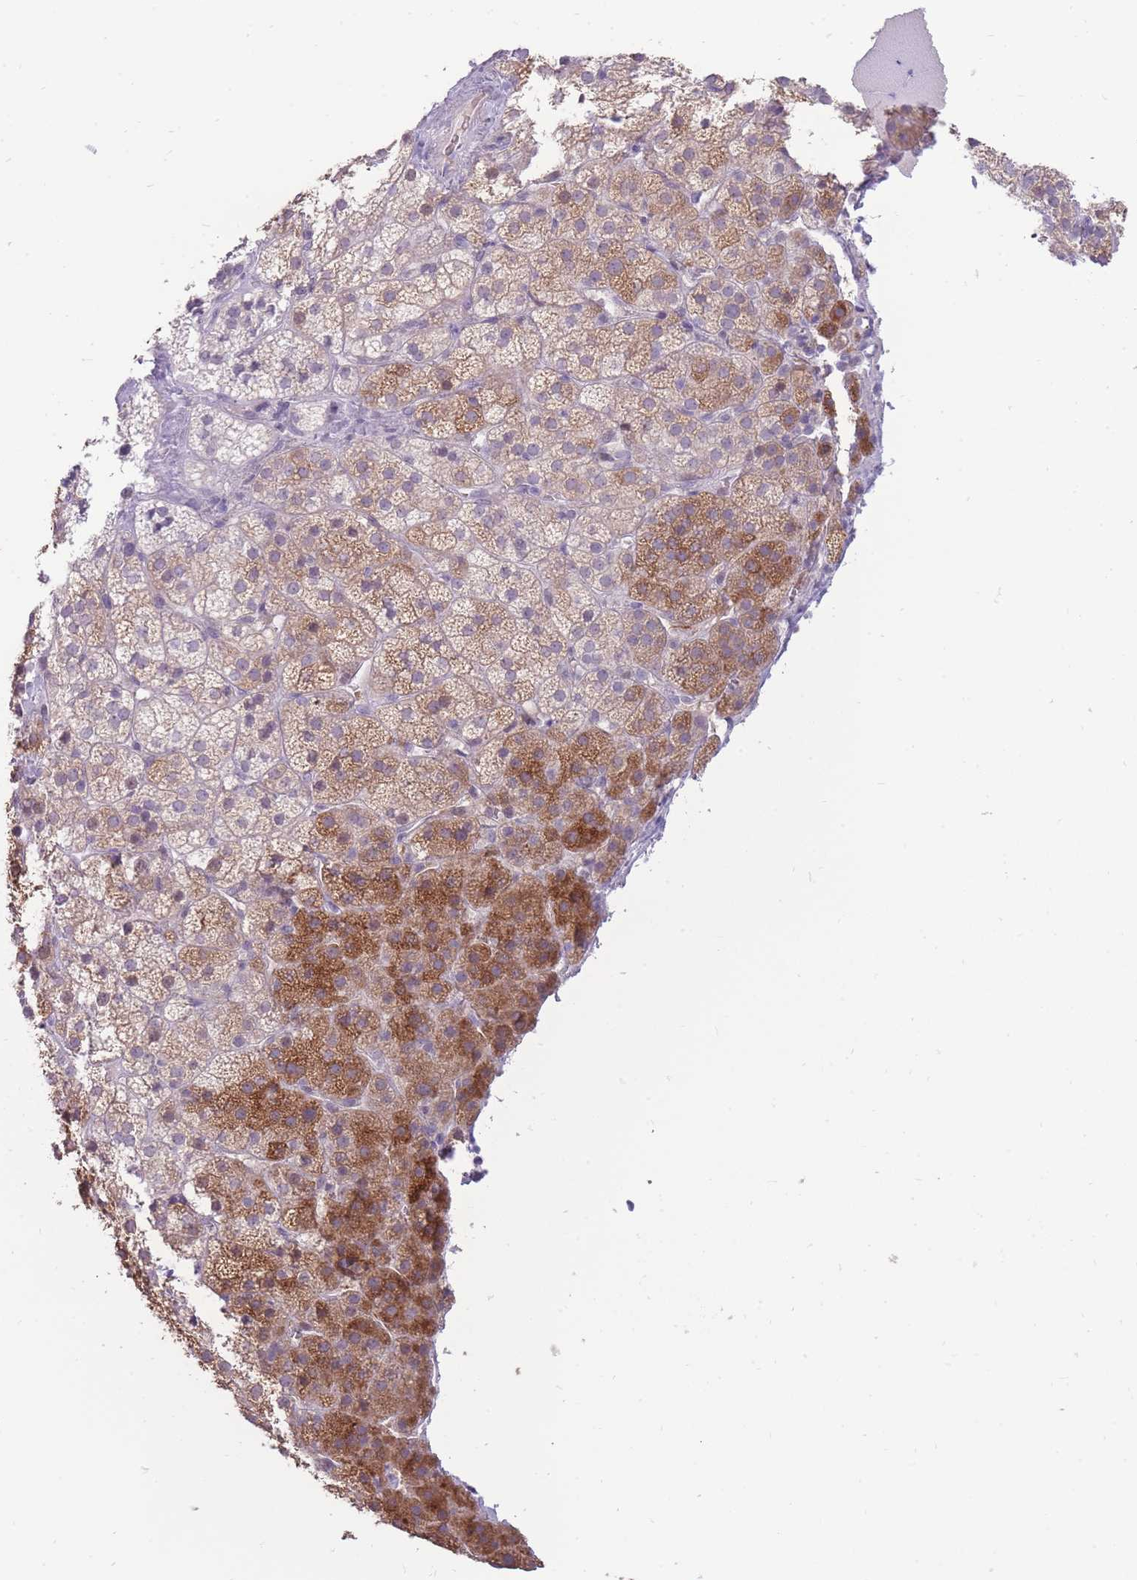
{"staining": {"intensity": "moderate", "quantity": "25%-75%", "location": "cytoplasmic/membranous"}, "tissue": "adrenal gland", "cell_type": "Glandular cells", "image_type": "normal", "snomed": [{"axis": "morphology", "description": "Normal tissue, NOS"}, {"axis": "topography", "description": "Adrenal gland"}], "caption": "This is a micrograph of IHC staining of benign adrenal gland, which shows moderate expression in the cytoplasmic/membranous of glandular cells.", "gene": "ERICH4", "patient": {"sex": "female", "age": 70}}